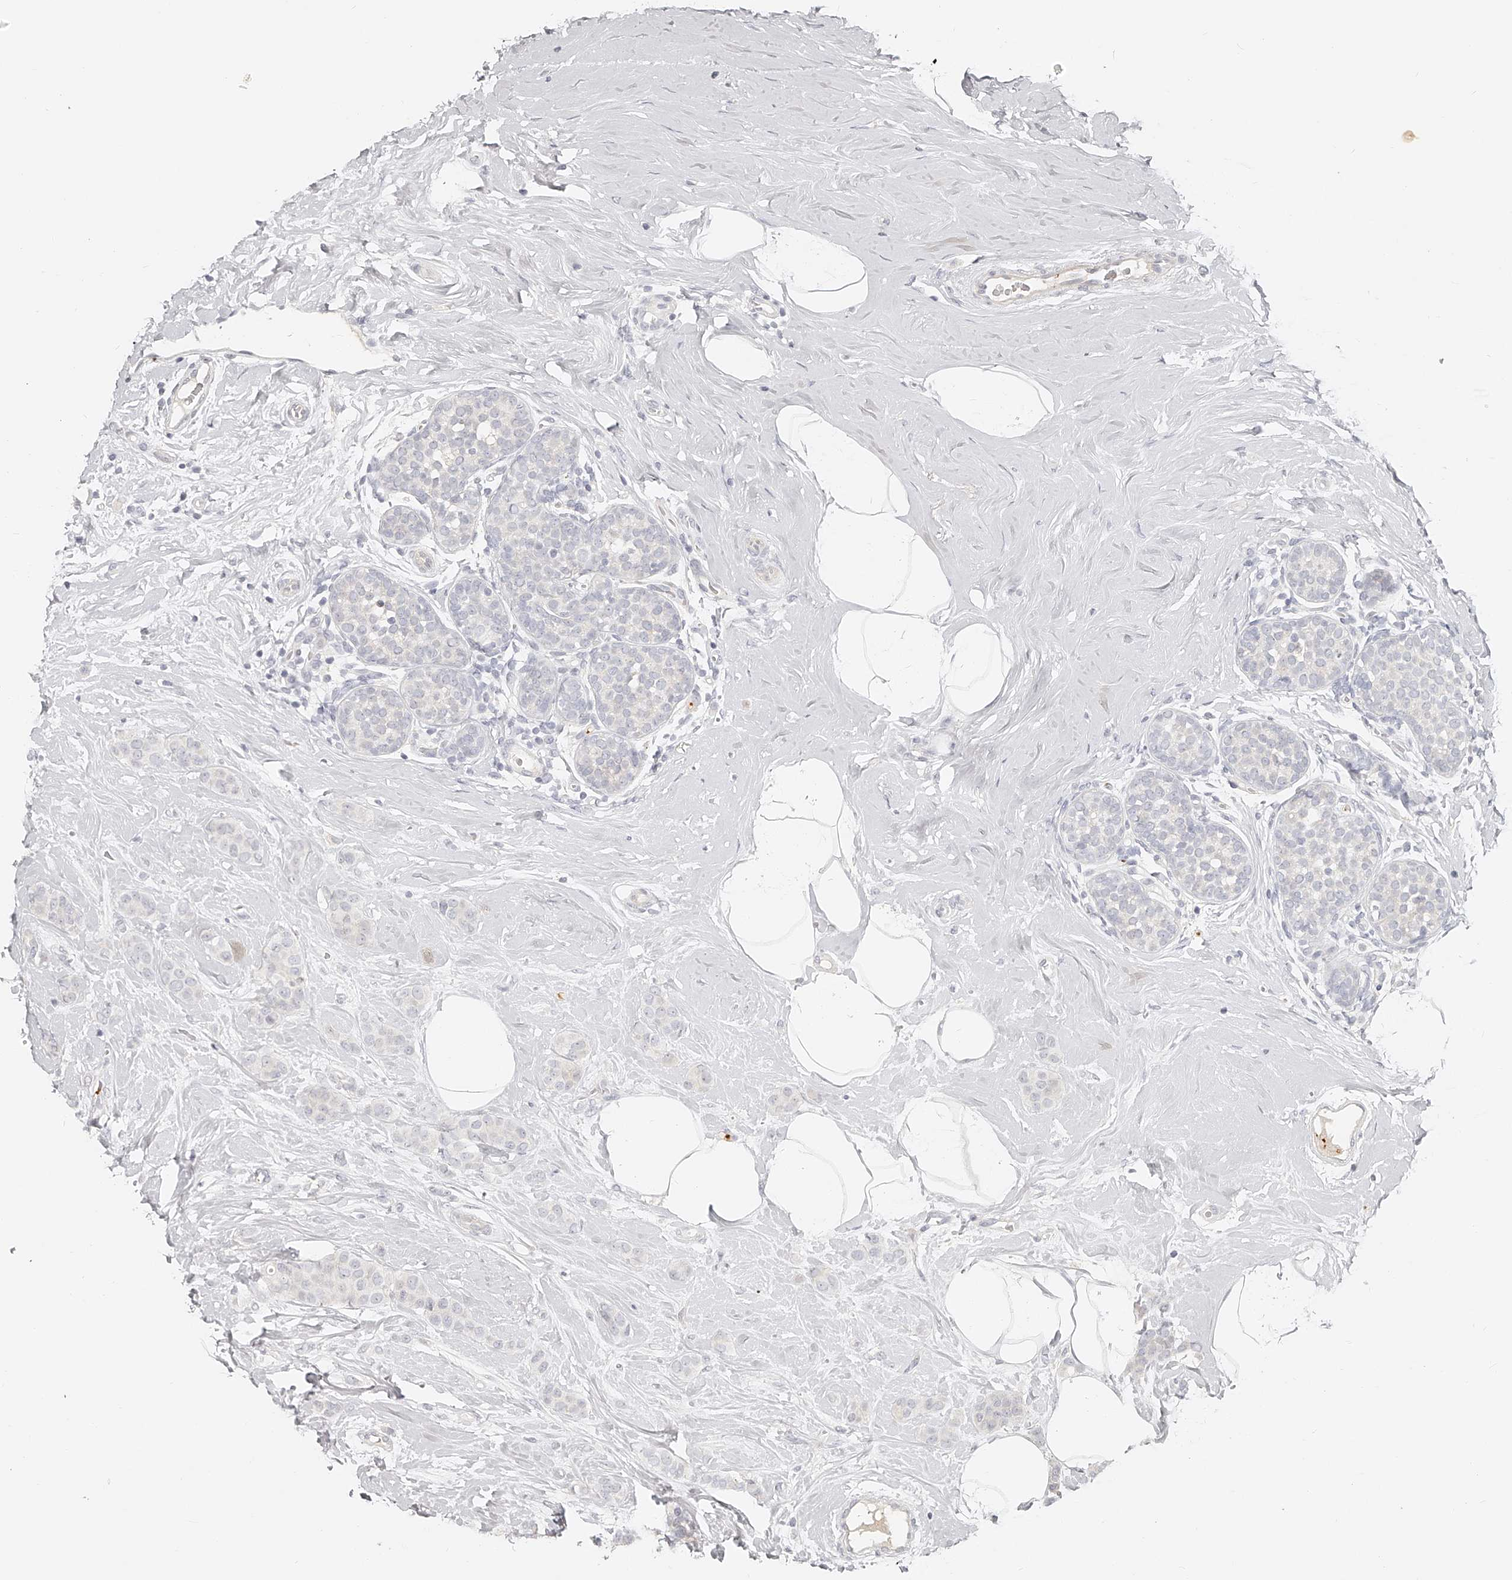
{"staining": {"intensity": "negative", "quantity": "none", "location": "none"}, "tissue": "breast cancer", "cell_type": "Tumor cells", "image_type": "cancer", "snomed": [{"axis": "morphology", "description": "Lobular carcinoma, in situ"}, {"axis": "morphology", "description": "Lobular carcinoma"}, {"axis": "topography", "description": "Breast"}], "caption": "Tumor cells show no significant protein expression in breast cancer.", "gene": "ITGB3", "patient": {"sex": "female", "age": 41}}